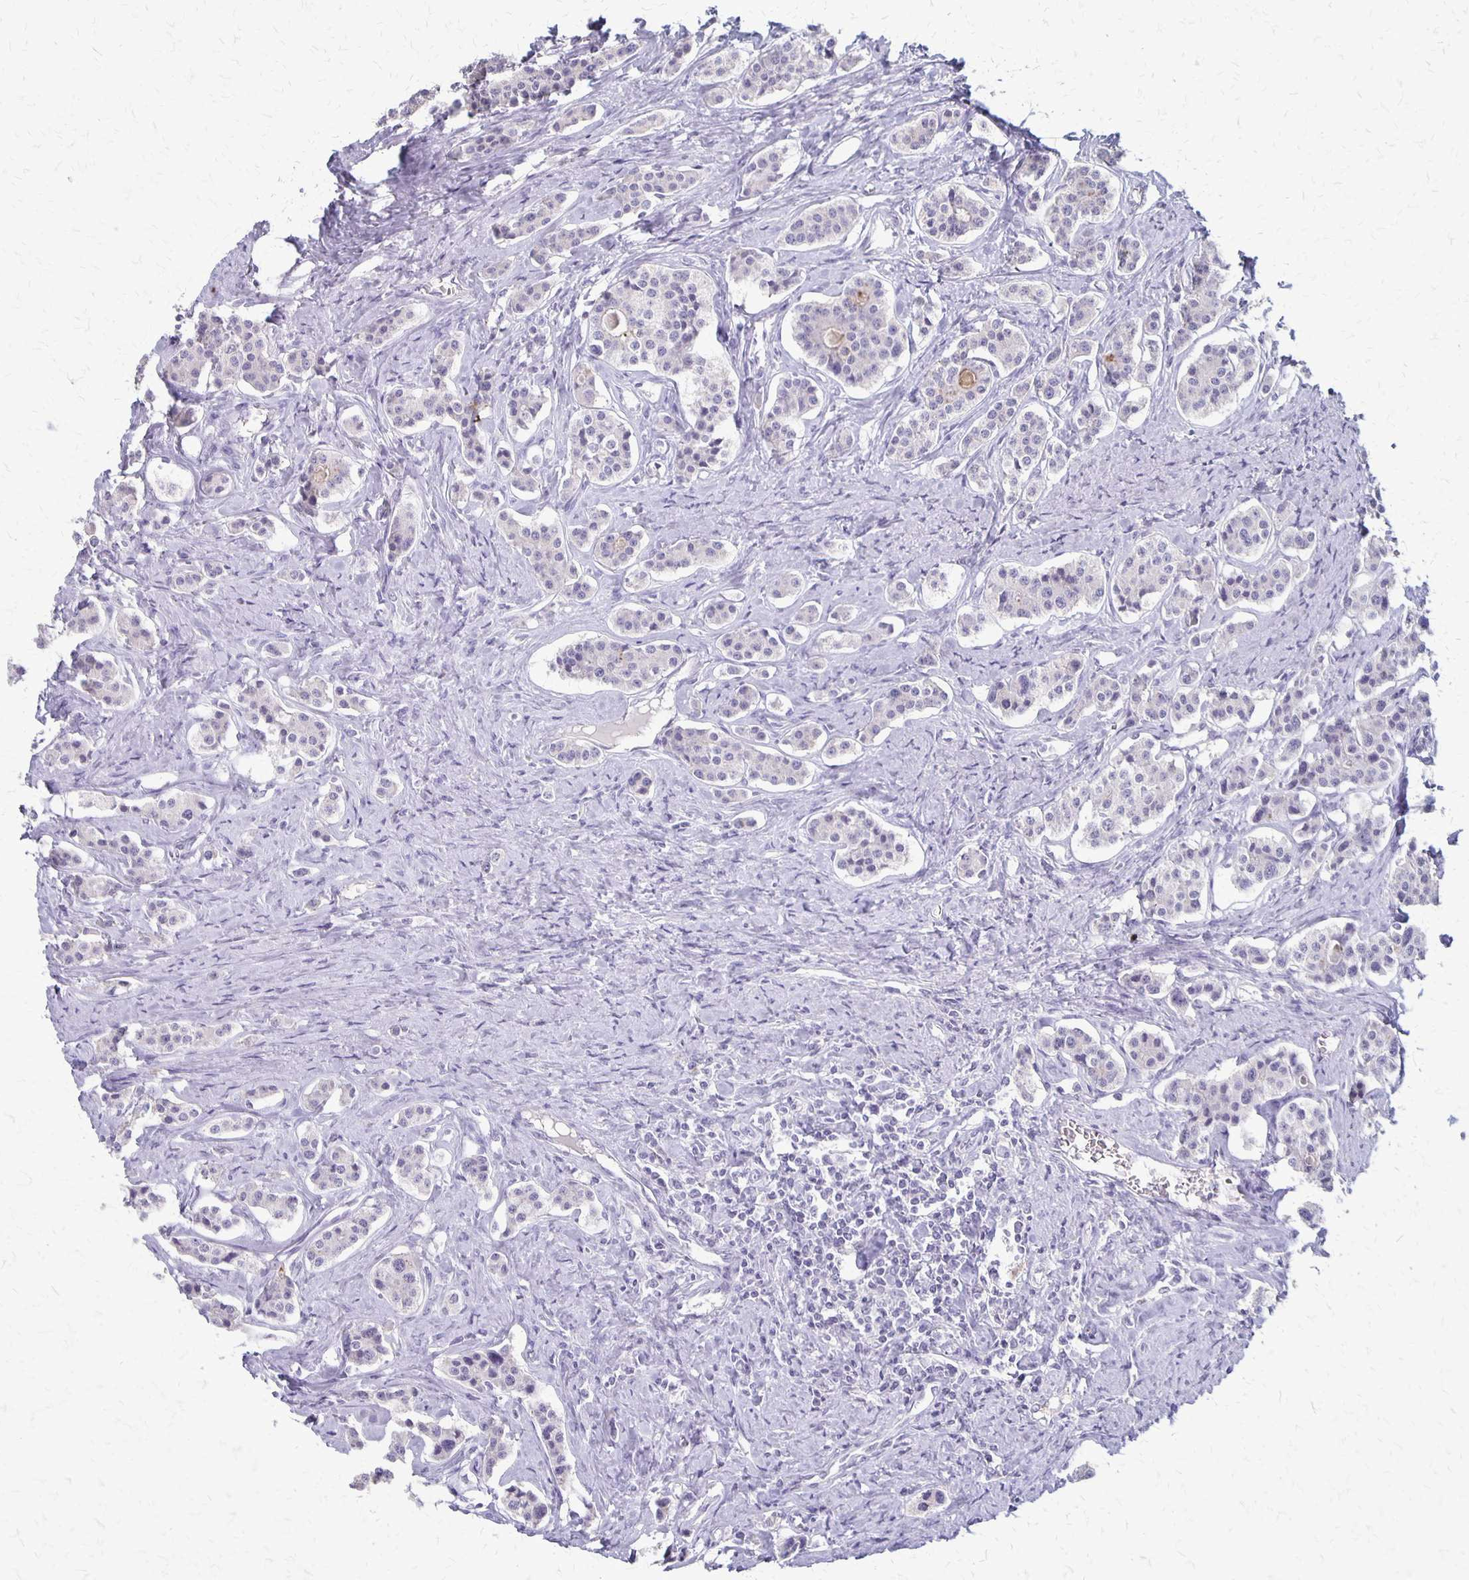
{"staining": {"intensity": "negative", "quantity": "none", "location": "none"}, "tissue": "carcinoid", "cell_type": "Tumor cells", "image_type": "cancer", "snomed": [{"axis": "morphology", "description": "Carcinoid, malignant, NOS"}, {"axis": "topography", "description": "Small intestine"}], "caption": "Immunohistochemistry (IHC) micrograph of malignant carcinoid stained for a protein (brown), which shows no expression in tumor cells.", "gene": "SEPTIN5", "patient": {"sex": "male", "age": 63}}